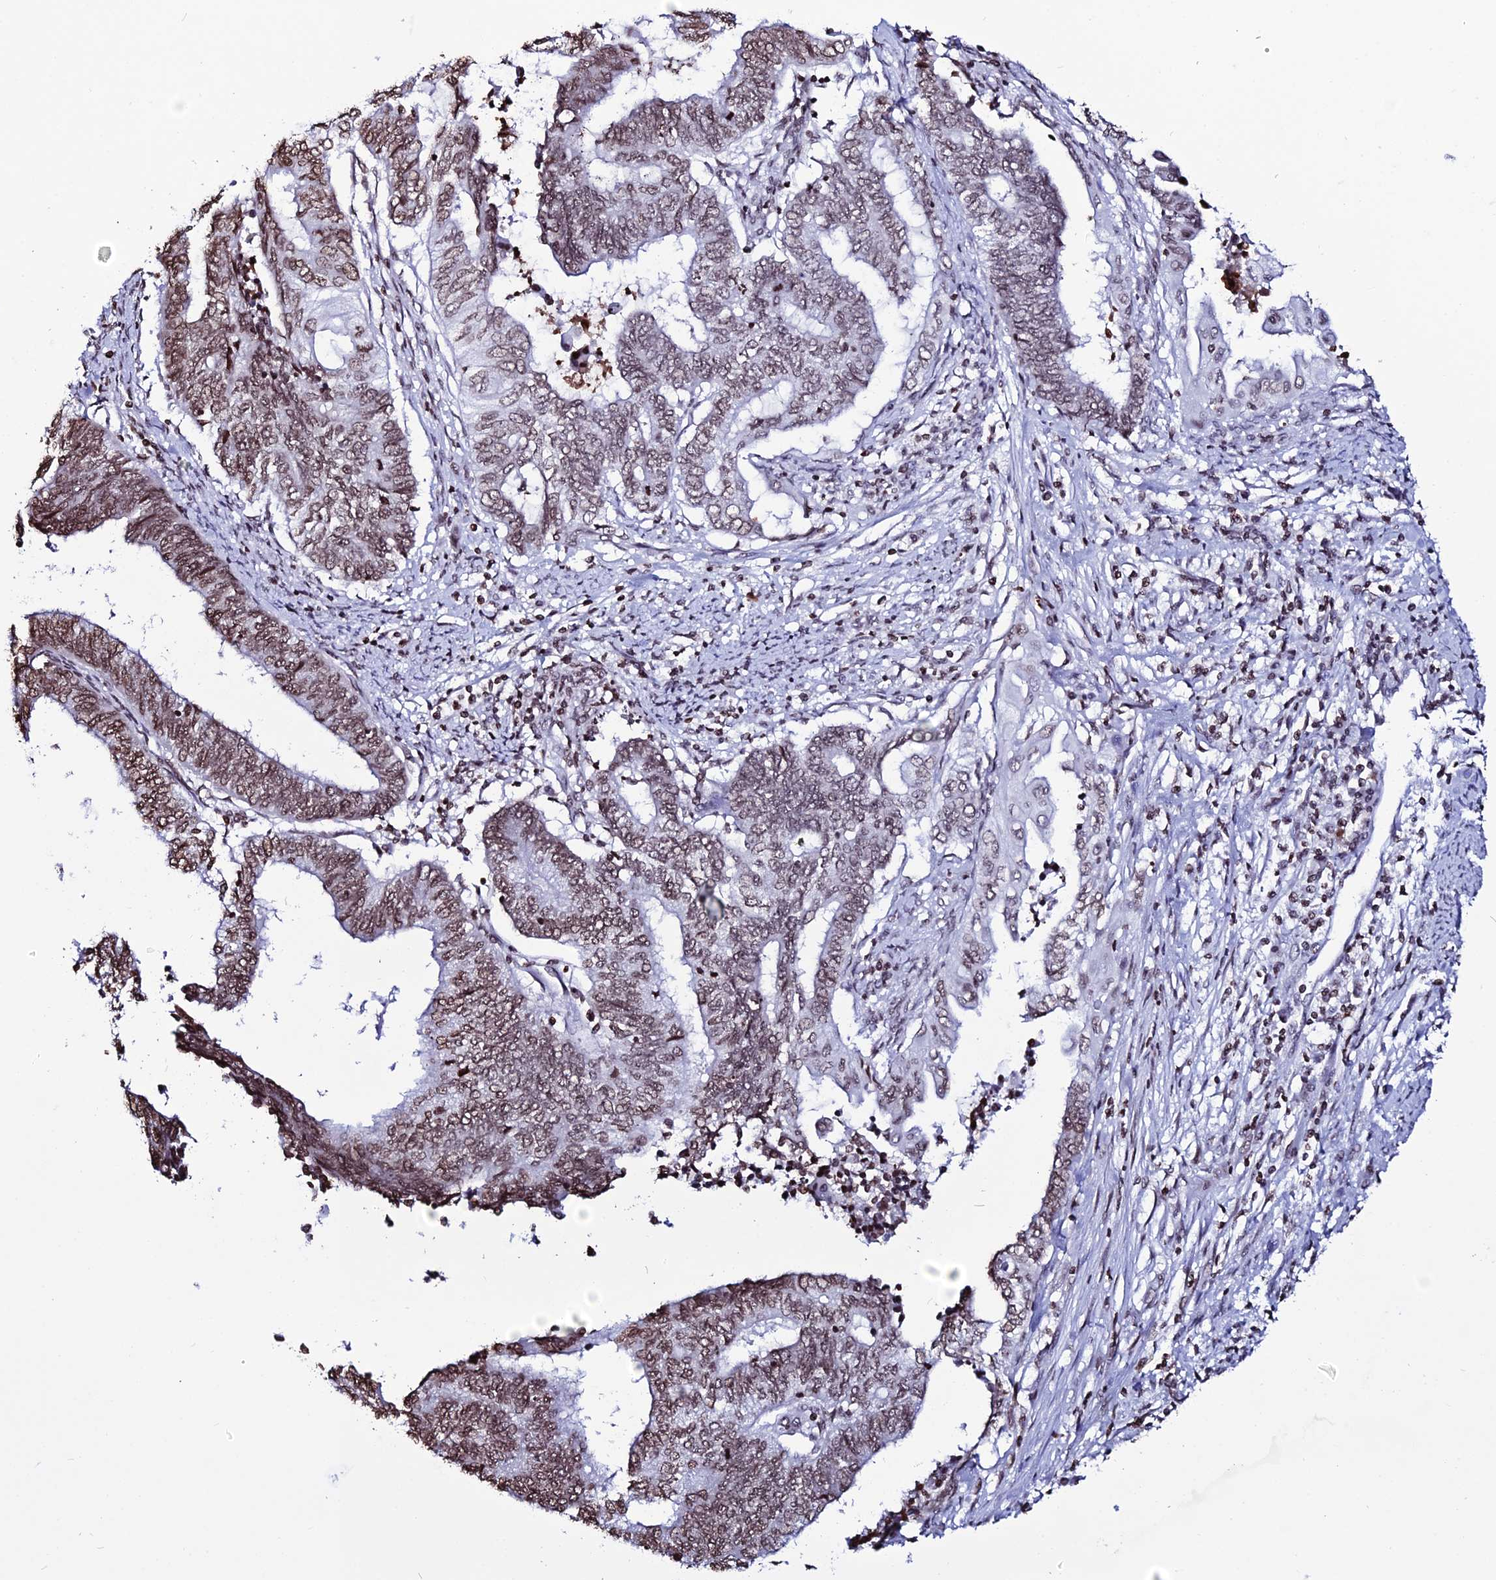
{"staining": {"intensity": "moderate", "quantity": ">75%", "location": "nuclear"}, "tissue": "endometrial cancer", "cell_type": "Tumor cells", "image_type": "cancer", "snomed": [{"axis": "morphology", "description": "Adenocarcinoma, NOS"}, {"axis": "topography", "description": "Uterus"}, {"axis": "topography", "description": "Endometrium"}], "caption": "Human adenocarcinoma (endometrial) stained for a protein (brown) displays moderate nuclear positive staining in about >75% of tumor cells.", "gene": "MACROH2A2", "patient": {"sex": "female", "age": 70}}